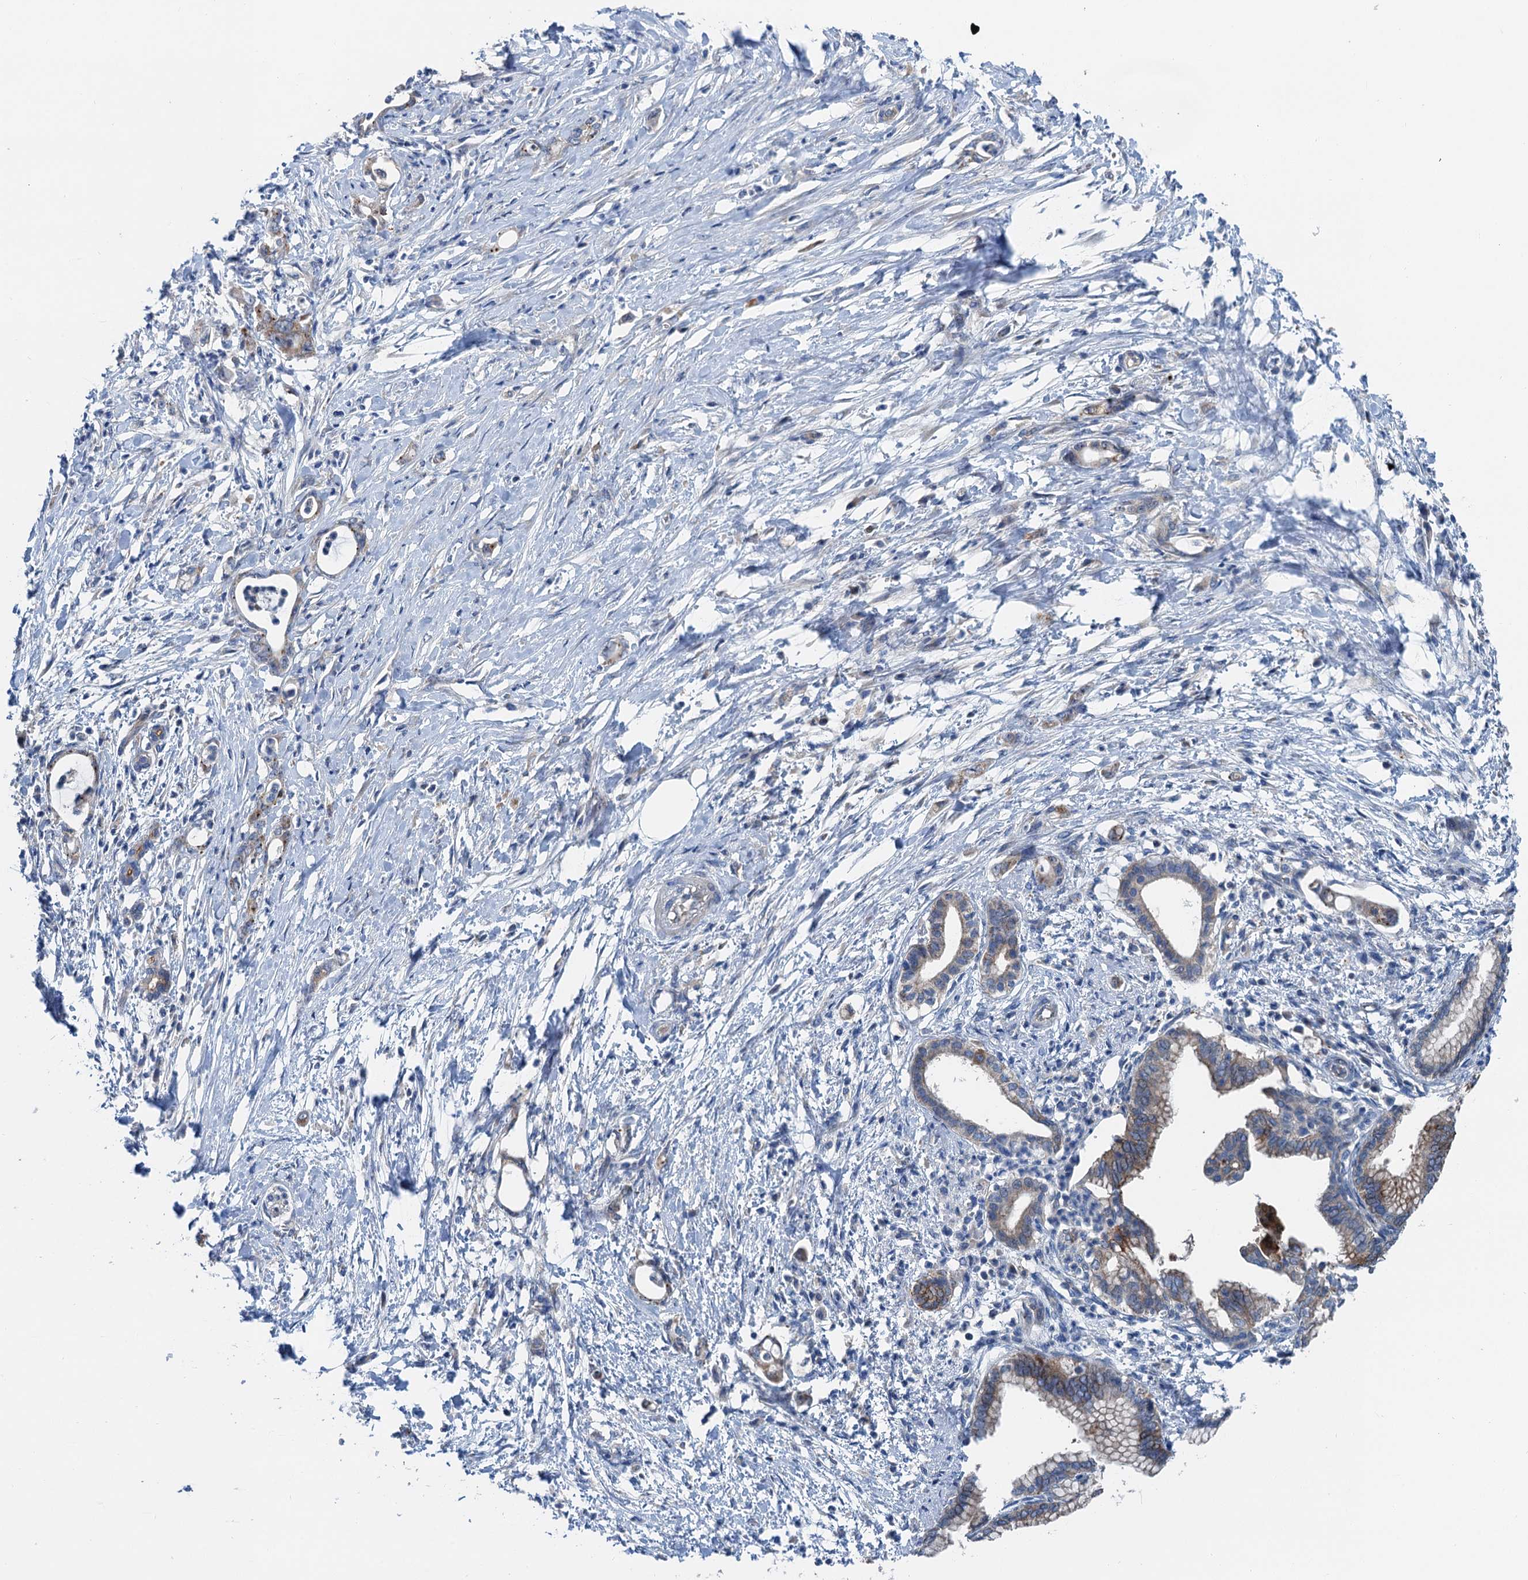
{"staining": {"intensity": "moderate", "quantity": "<25%", "location": "cytoplasmic/membranous"}, "tissue": "pancreatic cancer", "cell_type": "Tumor cells", "image_type": "cancer", "snomed": [{"axis": "morphology", "description": "Adenocarcinoma, NOS"}, {"axis": "topography", "description": "Pancreas"}], "caption": "Immunohistochemical staining of pancreatic cancer exhibits moderate cytoplasmic/membranous protein expression in about <25% of tumor cells.", "gene": "ANKRD26", "patient": {"sex": "female", "age": 55}}